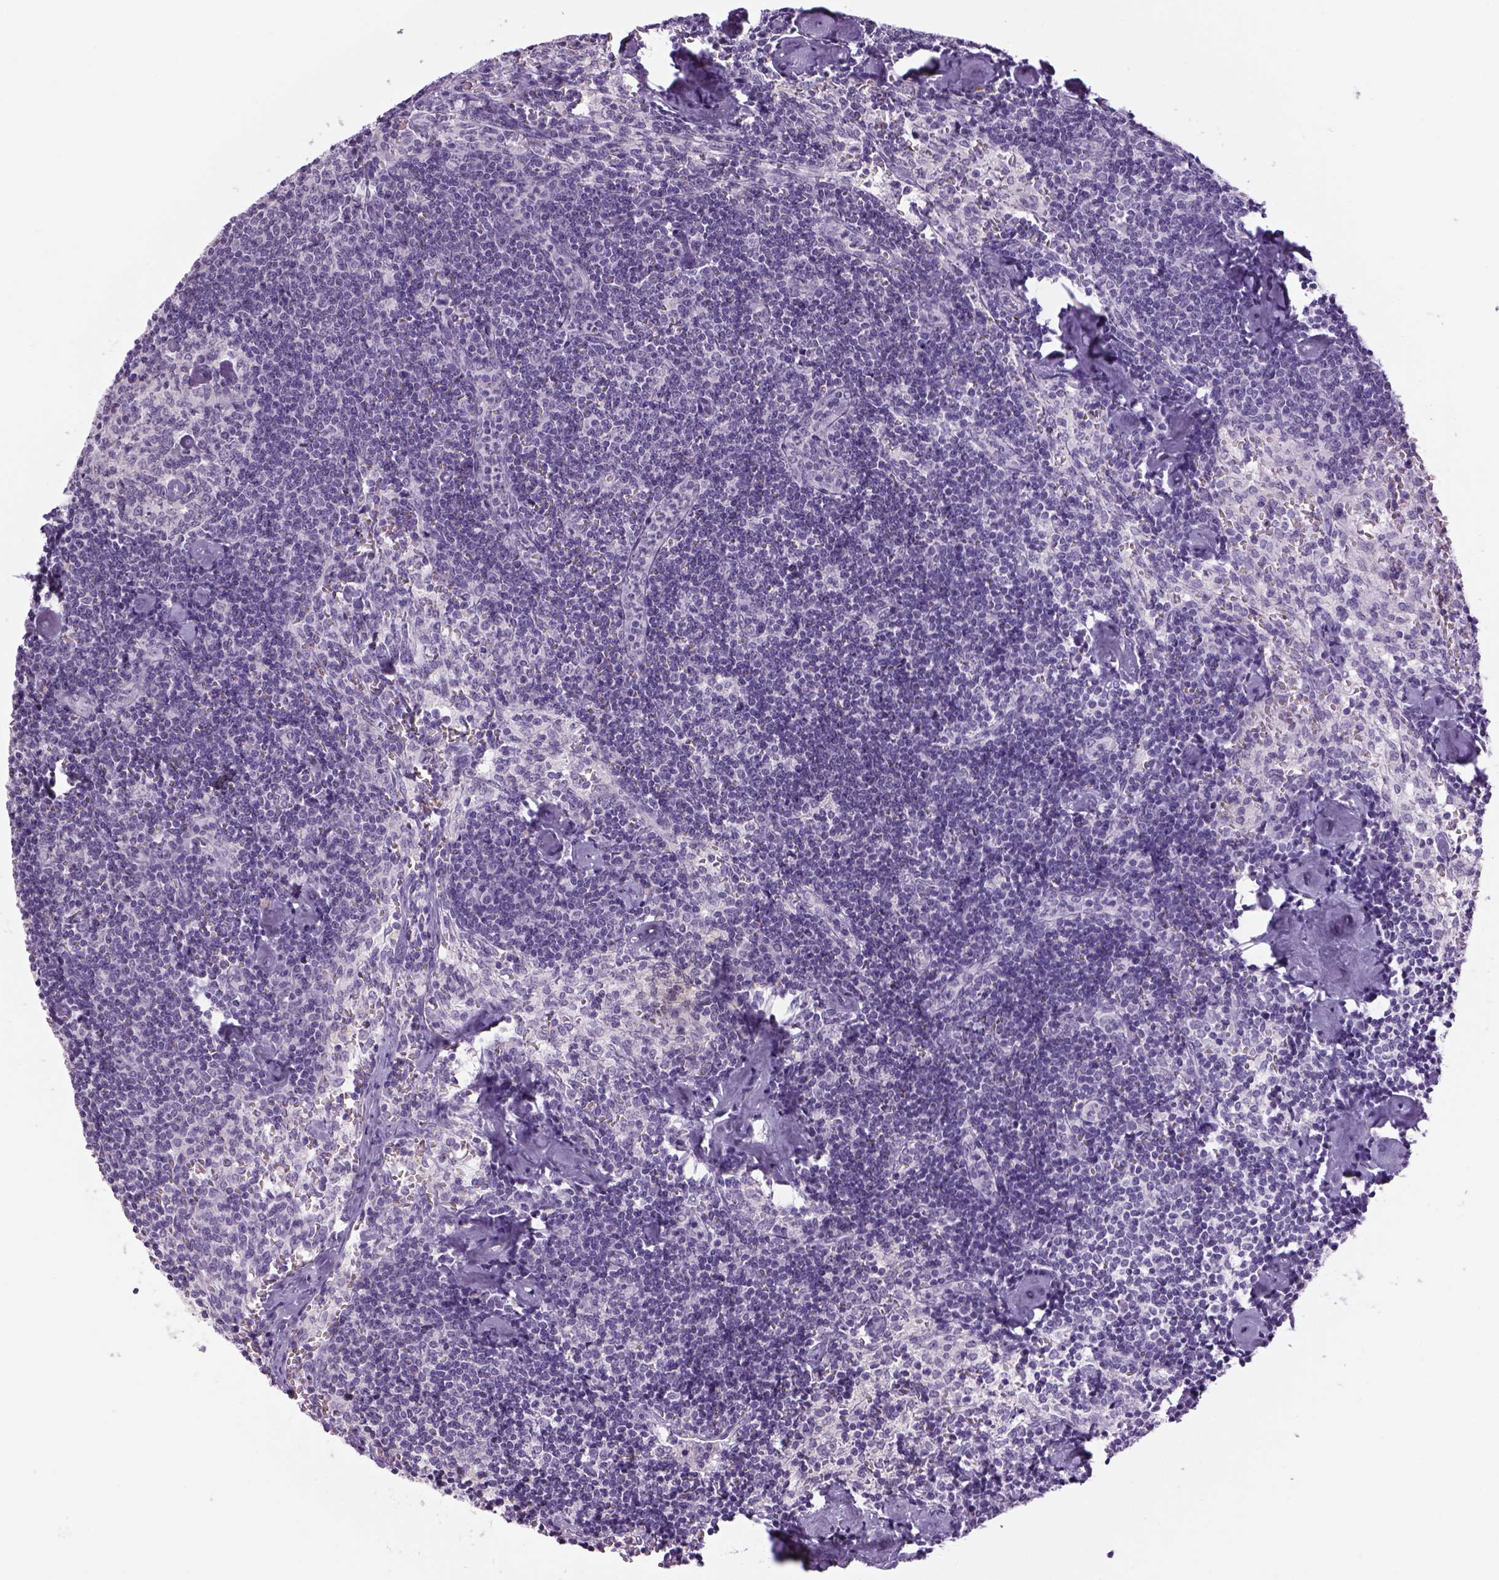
{"staining": {"intensity": "negative", "quantity": "none", "location": "none"}, "tissue": "lymph node", "cell_type": "Germinal center cells", "image_type": "normal", "snomed": [{"axis": "morphology", "description": "Normal tissue, NOS"}, {"axis": "topography", "description": "Lymph node"}], "caption": "This histopathology image is of benign lymph node stained with immunohistochemistry to label a protein in brown with the nuclei are counter-stained blue. There is no positivity in germinal center cells. Nuclei are stained in blue.", "gene": "DBH", "patient": {"sex": "female", "age": 50}}